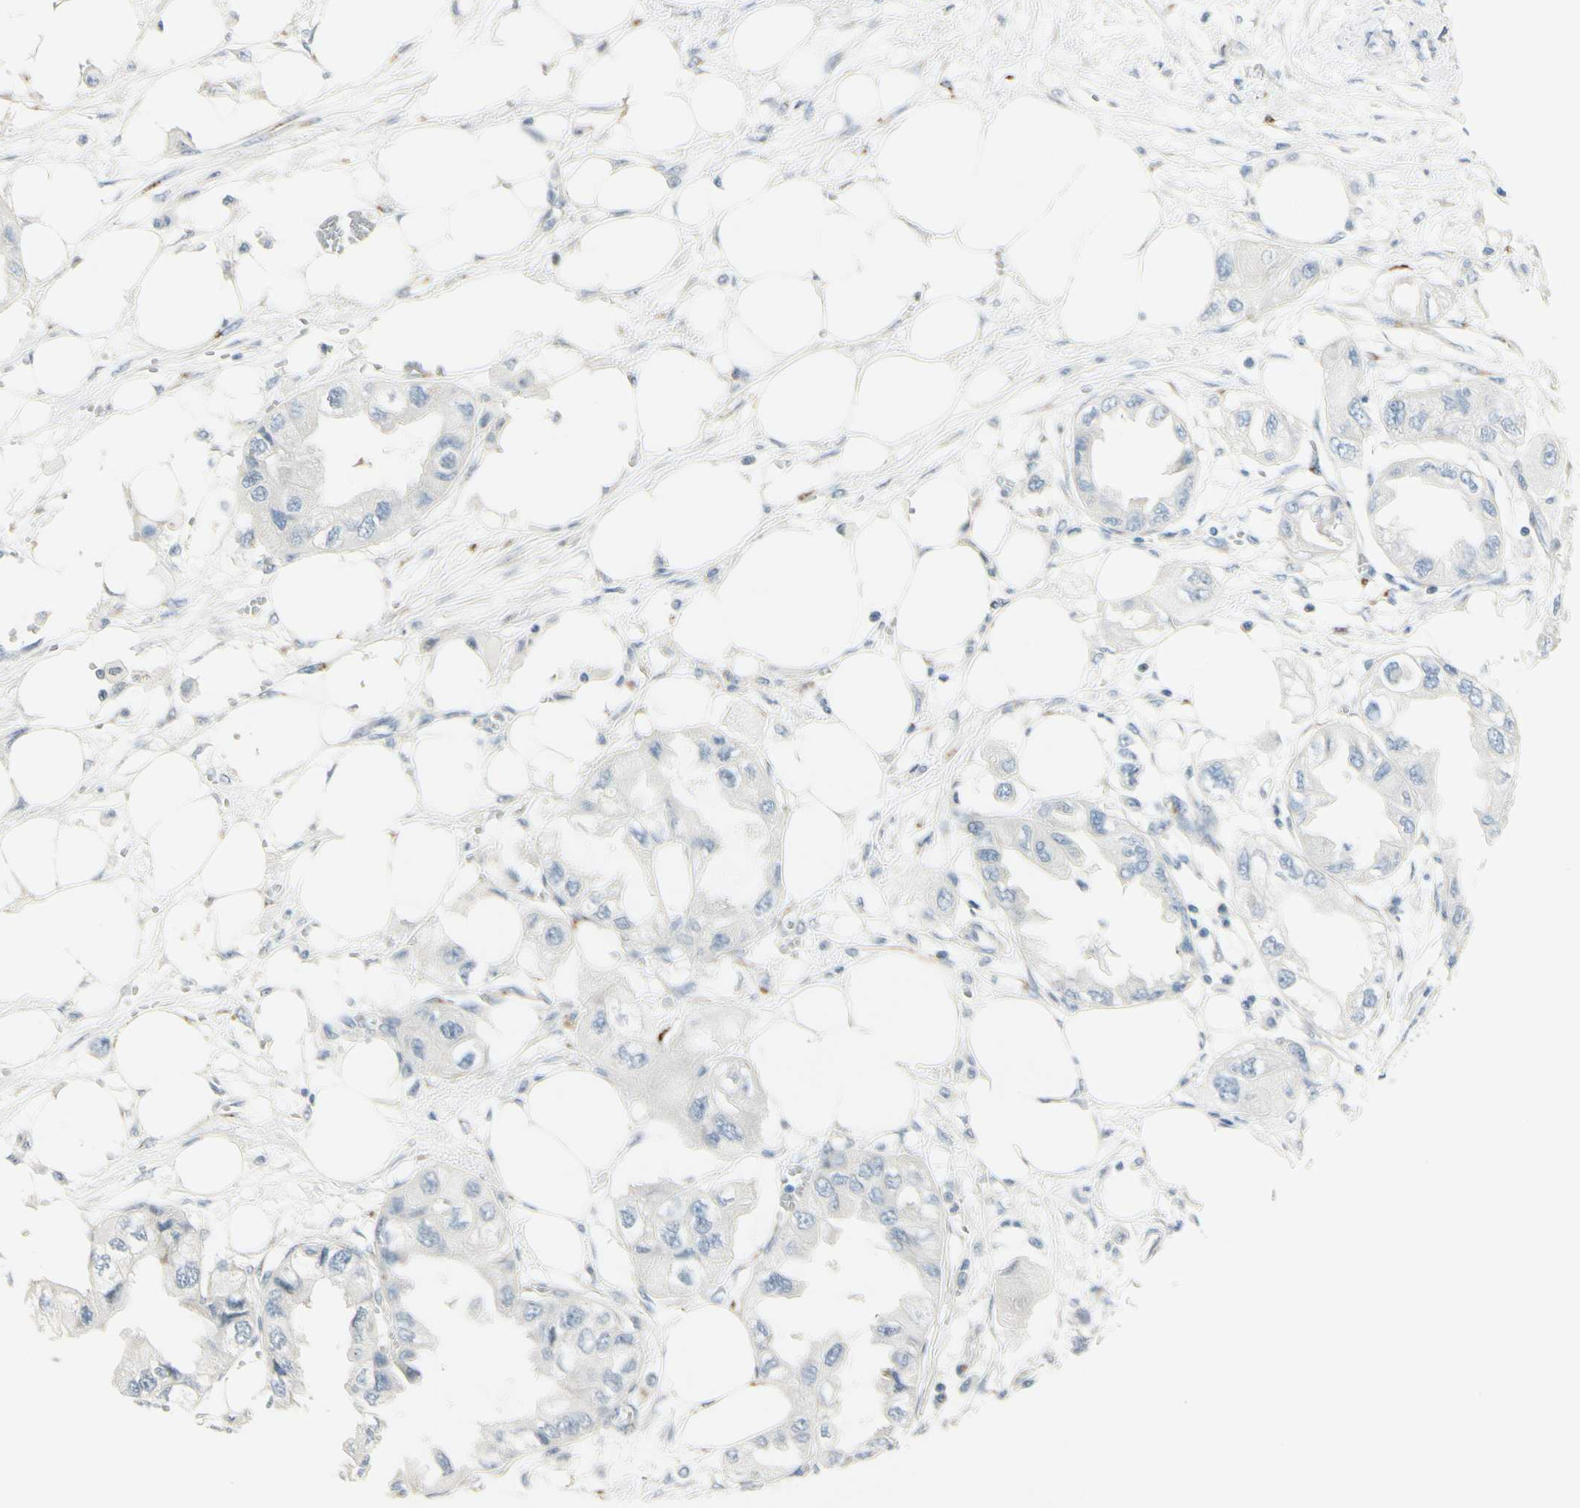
{"staining": {"intensity": "negative", "quantity": "none", "location": "none"}, "tissue": "endometrial cancer", "cell_type": "Tumor cells", "image_type": "cancer", "snomed": [{"axis": "morphology", "description": "Adenocarcinoma, NOS"}, {"axis": "topography", "description": "Endometrium"}], "caption": "Immunohistochemistry (IHC) micrograph of human endometrial adenocarcinoma stained for a protein (brown), which displays no staining in tumor cells.", "gene": "B4GALNT1", "patient": {"sex": "female", "age": 67}}